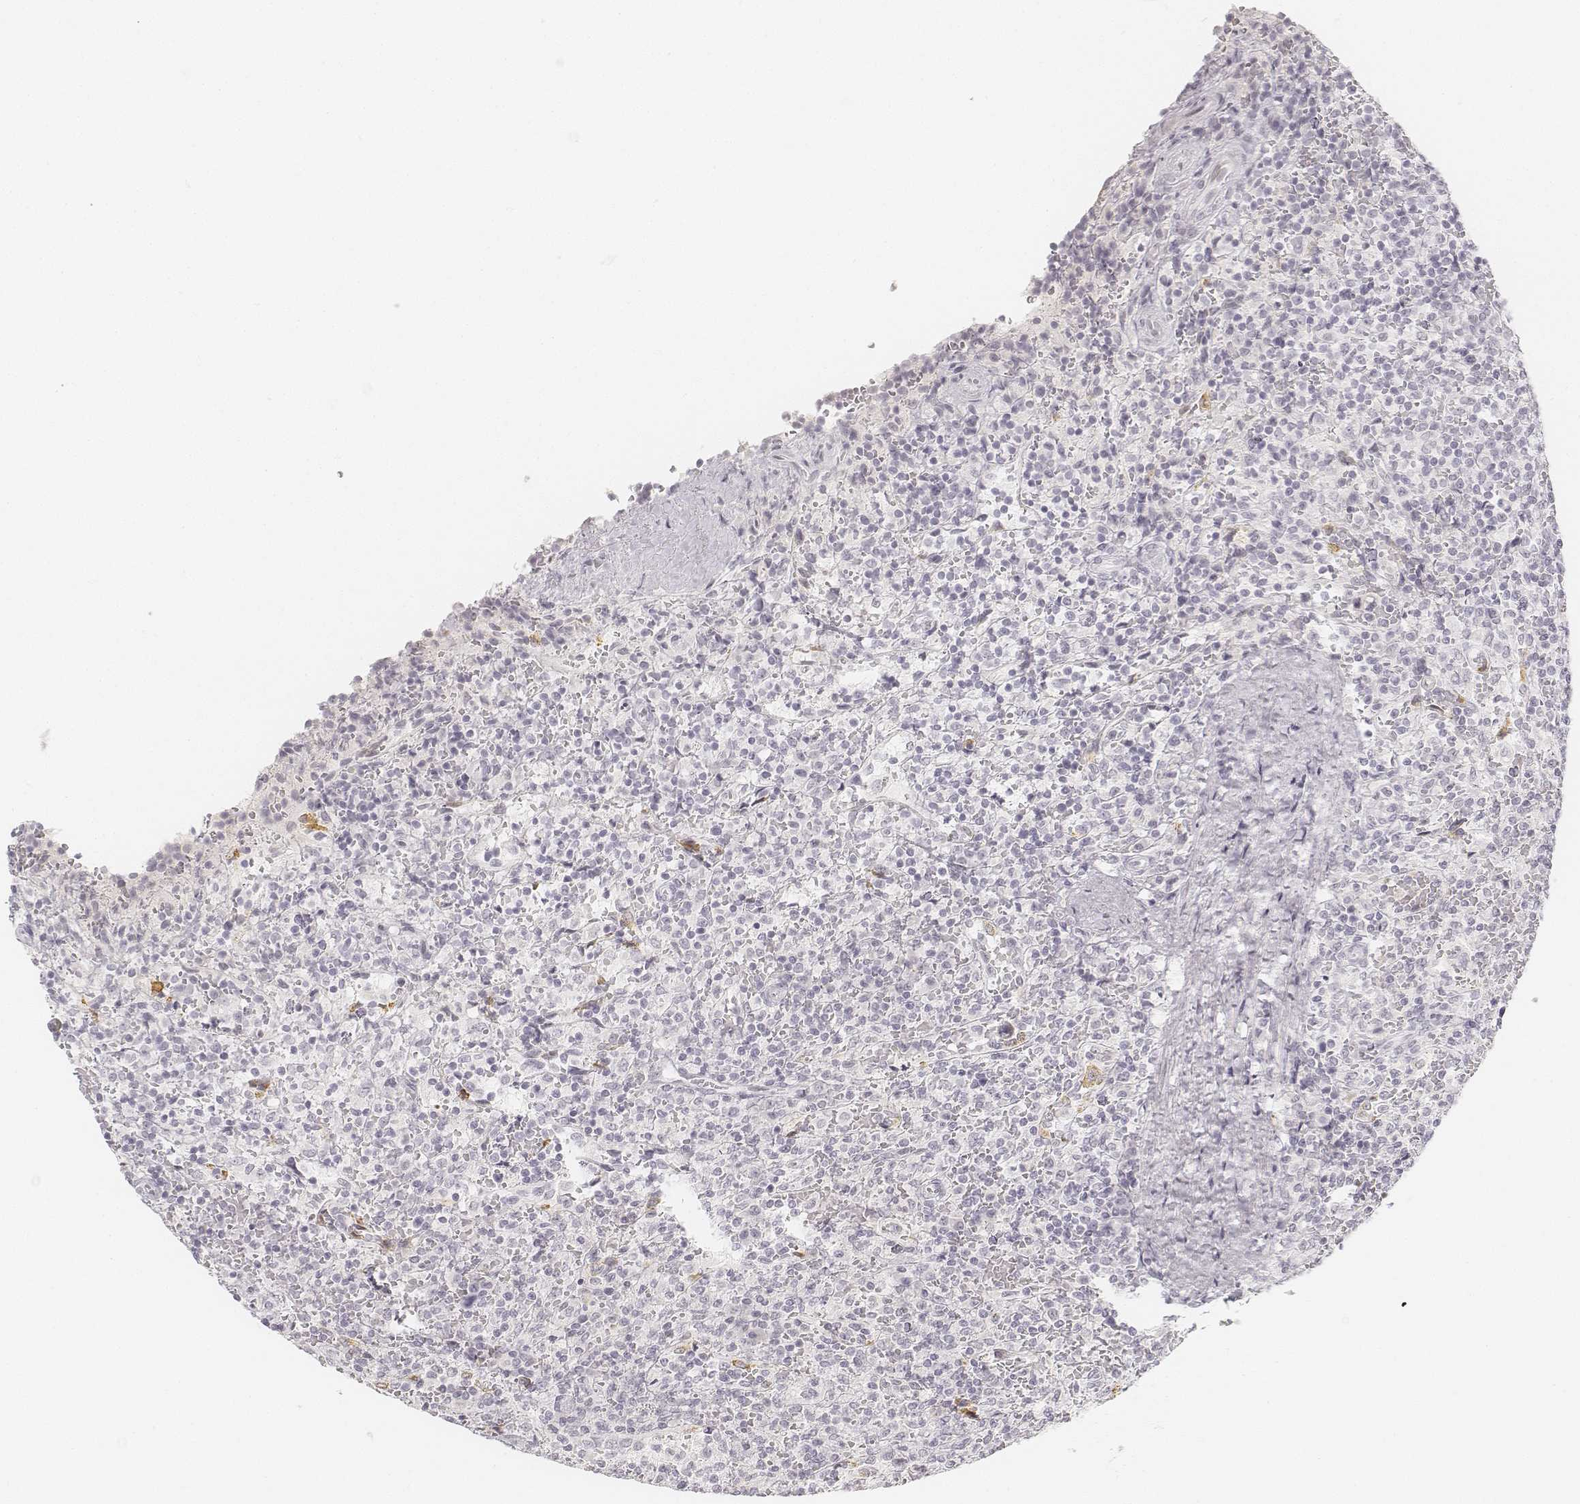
{"staining": {"intensity": "negative", "quantity": "none", "location": "none"}, "tissue": "lymphoma", "cell_type": "Tumor cells", "image_type": "cancer", "snomed": [{"axis": "morphology", "description": "Malignant lymphoma, non-Hodgkin's type, Low grade"}, {"axis": "topography", "description": "Spleen"}], "caption": "DAB immunohistochemical staining of lymphoma shows no significant positivity in tumor cells.", "gene": "KRTAP2-1", "patient": {"sex": "male", "age": 62}}